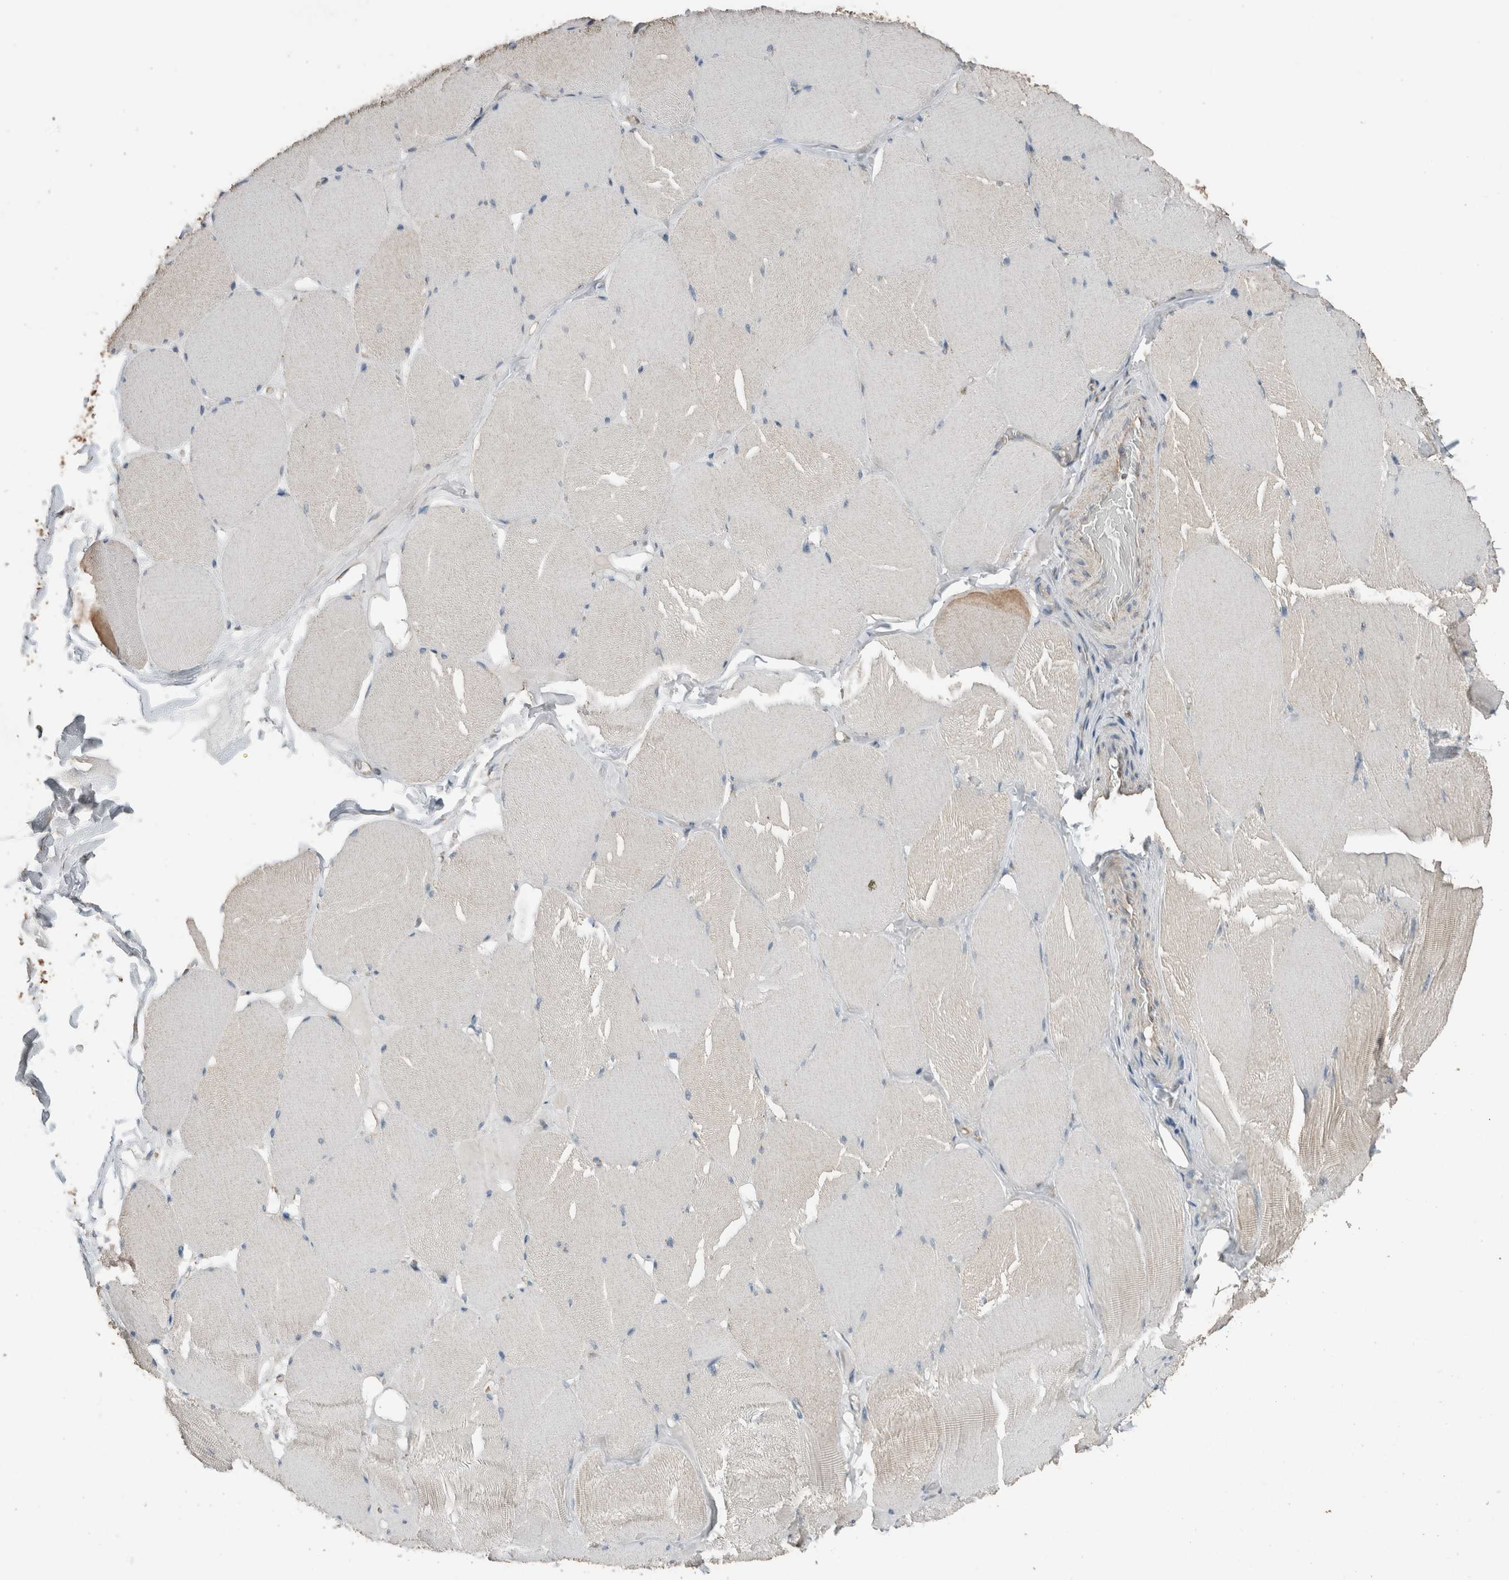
{"staining": {"intensity": "negative", "quantity": "none", "location": "none"}, "tissue": "skeletal muscle", "cell_type": "Myocytes", "image_type": "normal", "snomed": [{"axis": "morphology", "description": "Normal tissue, NOS"}, {"axis": "topography", "description": "Skin"}, {"axis": "topography", "description": "Skeletal muscle"}], "caption": "Immunohistochemical staining of normal human skeletal muscle reveals no significant expression in myocytes. (DAB (3,3'-diaminobenzidine) IHC visualized using brightfield microscopy, high magnification).", "gene": "ACVR2B", "patient": {"sex": "male", "age": 83}}